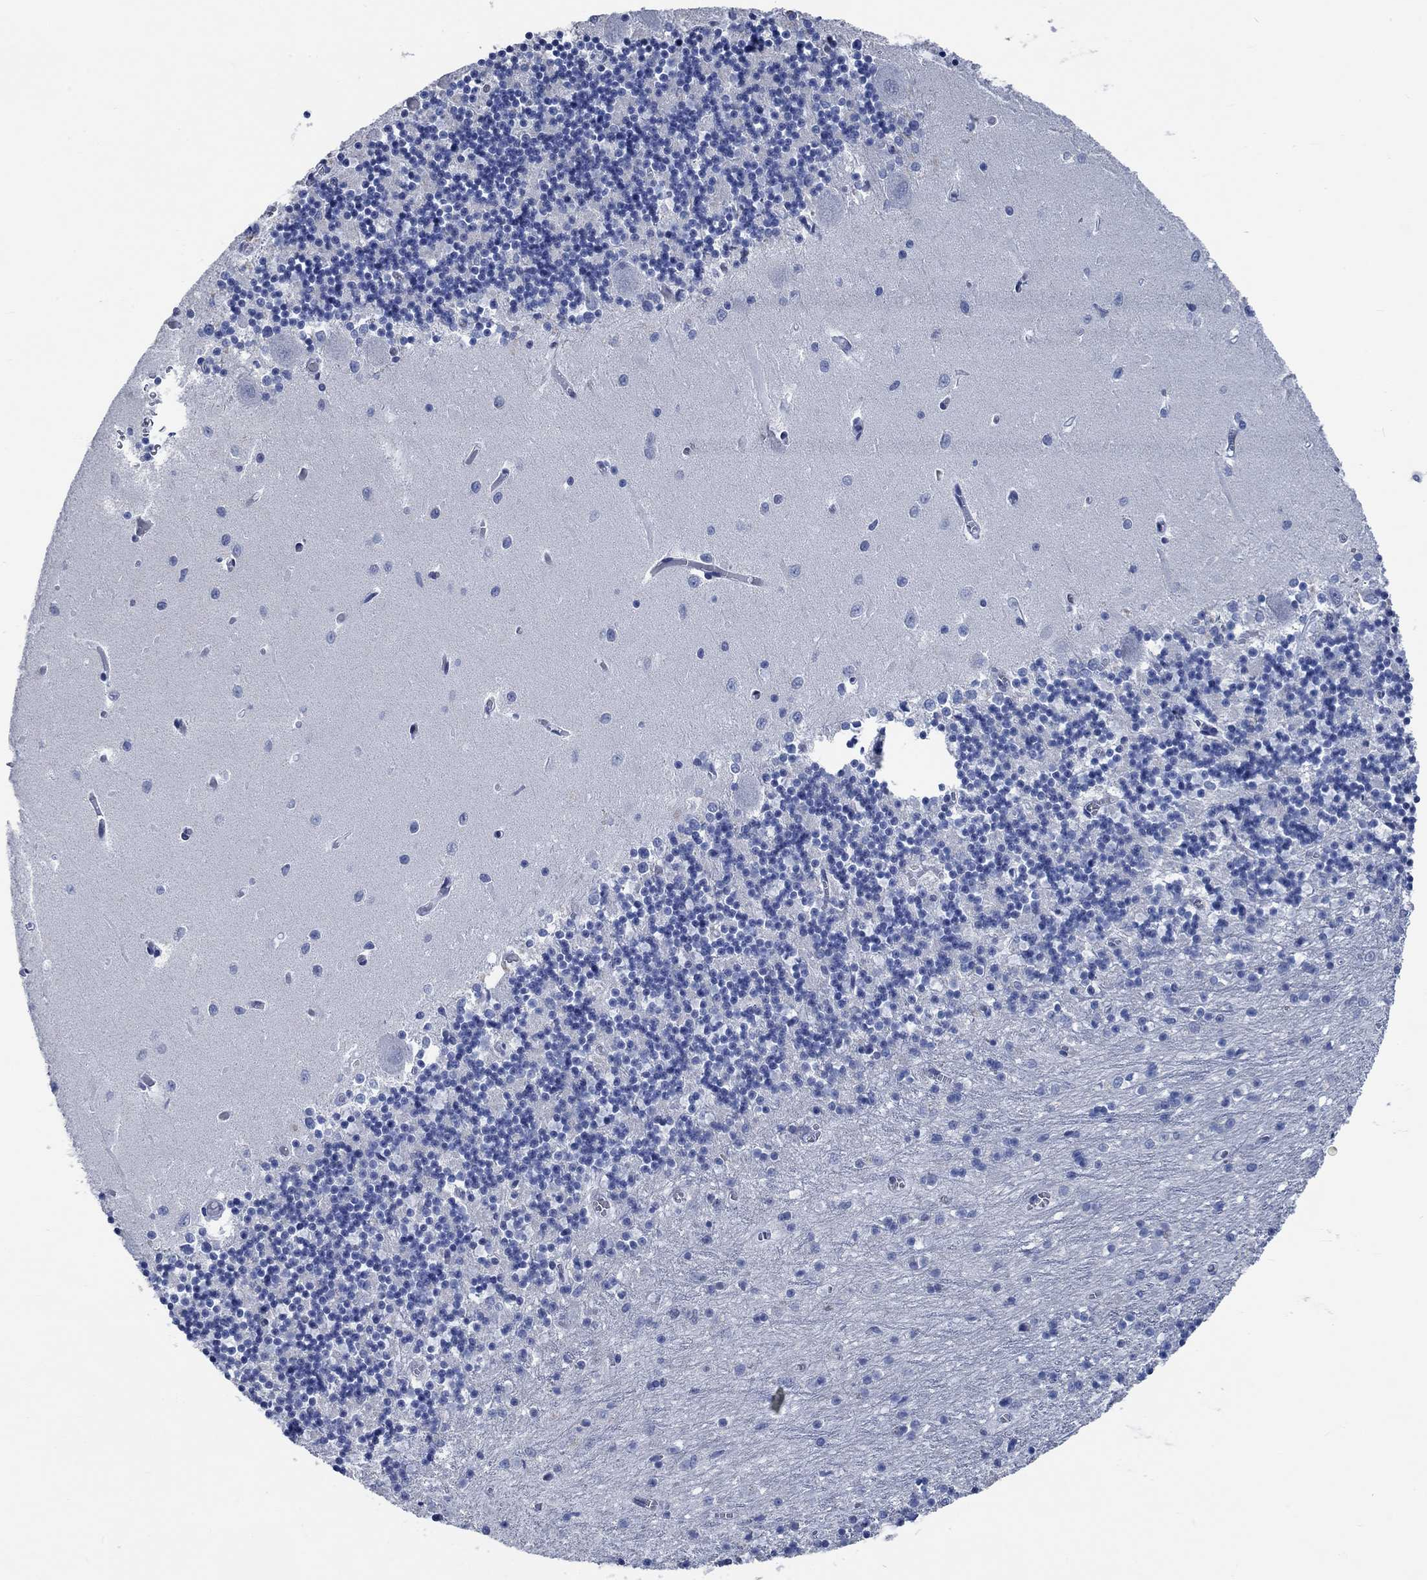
{"staining": {"intensity": "negative", "quantity": "none", "location": "none"}, "tissue": "cerebellum", "cell_type": "Cells in granular layer", "image_type": "normal", "snomed": [{"axis": "morphology", "description": "Normal tissue, NOS"}, {"axis": "topography", "description": "Cerebellum"}], "caption": "This is an immunohistochemistry (IHC) photomicrograph of benign cerebellum. There is no expression in cells in granular layer.", "gene": "OBSCN", "patient": {"sex": "female", "age": 64}}